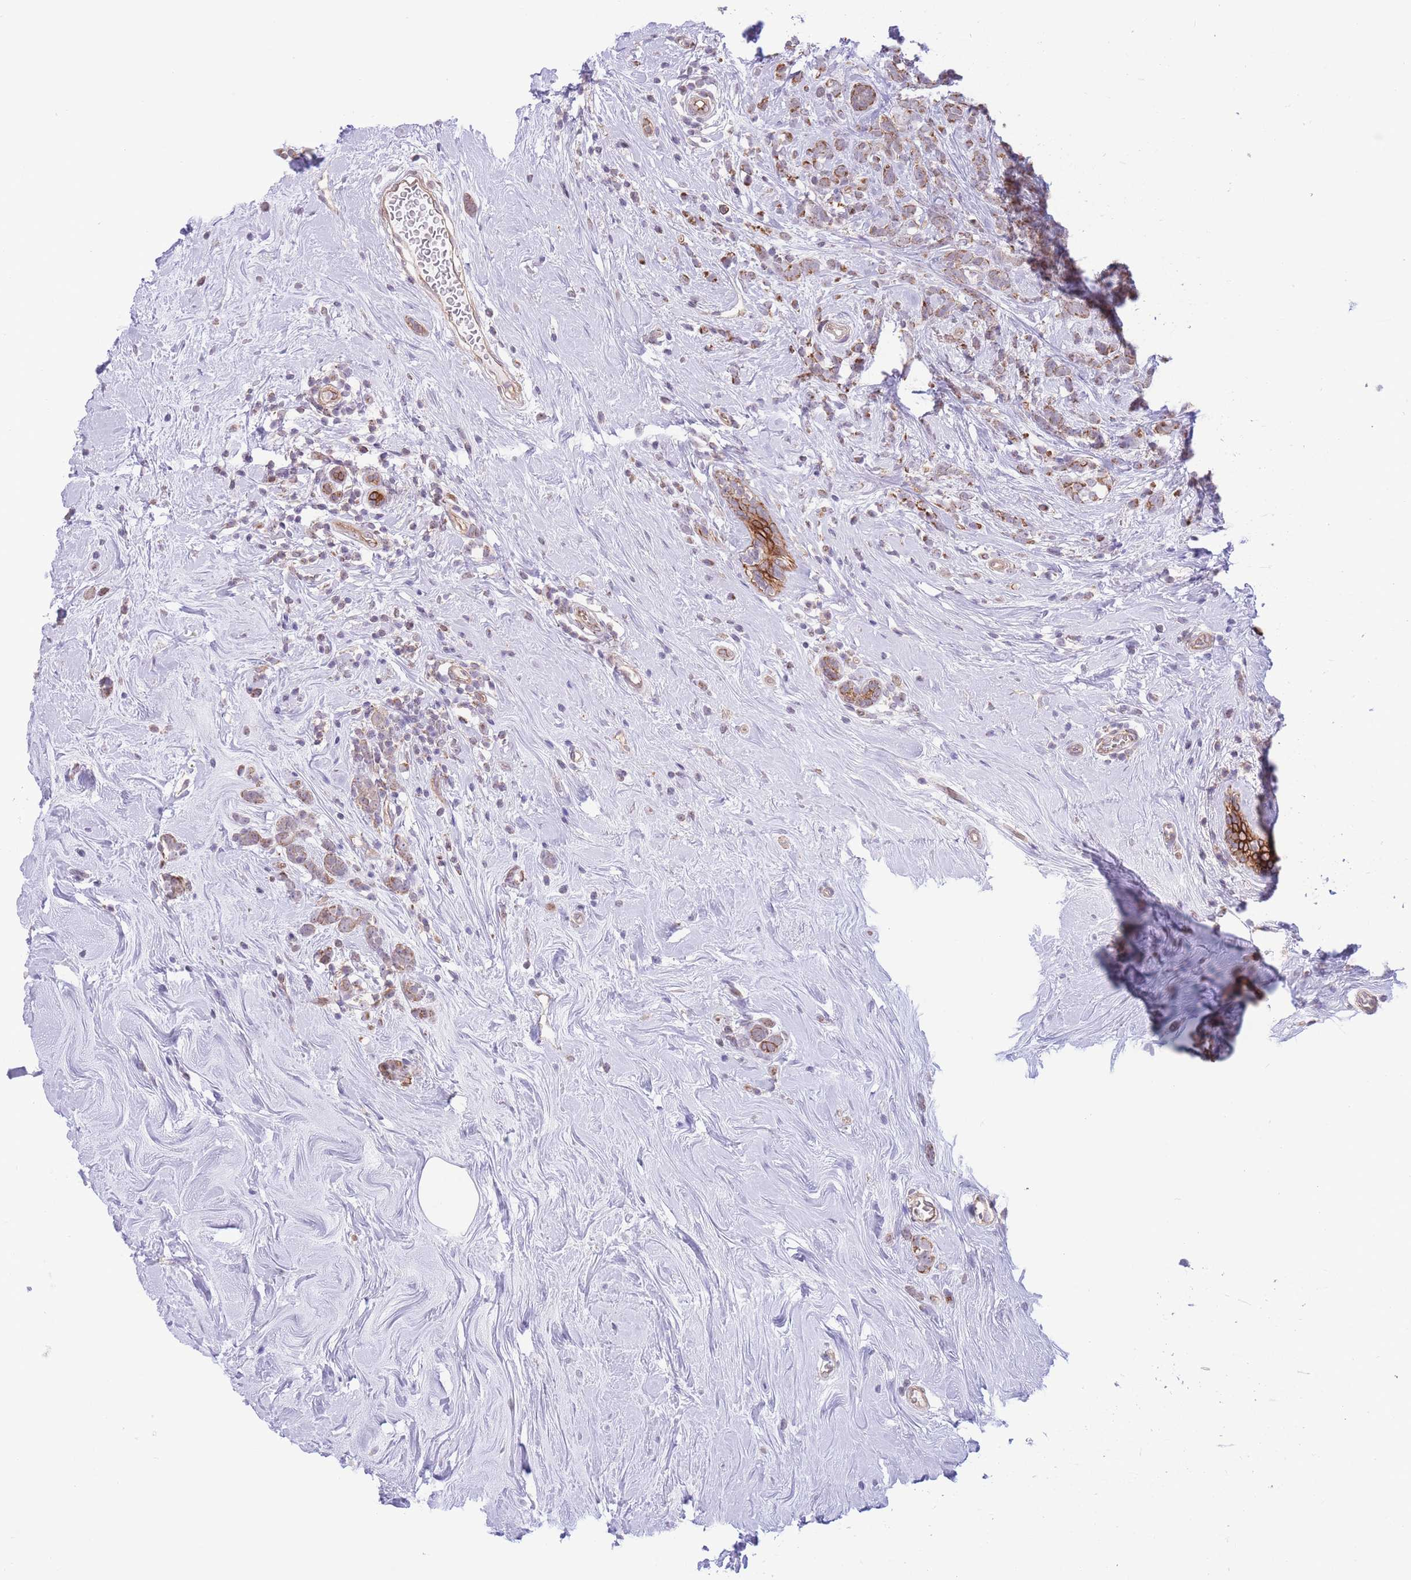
{"staining": {"intensity": "moderate", "quantity": ">75%", "location": "cytoplasmic/membranous"}, "tissue": "breast cancer", "cell_type": "Tumor cells", "image_type": "cancer", "snomed": [{"axis": "morphology", "description": "Lobular carcinoma"}, {"axis": "topography", "description": "Breast"}], "caption": "Tumor cells exhibit moderate cytoplasmic/membranous staining in approximately >75% of cells in lobular carcinoma (breast).", "gene": "MRPS31", "patient": {"sex": "female", "age": 58}}